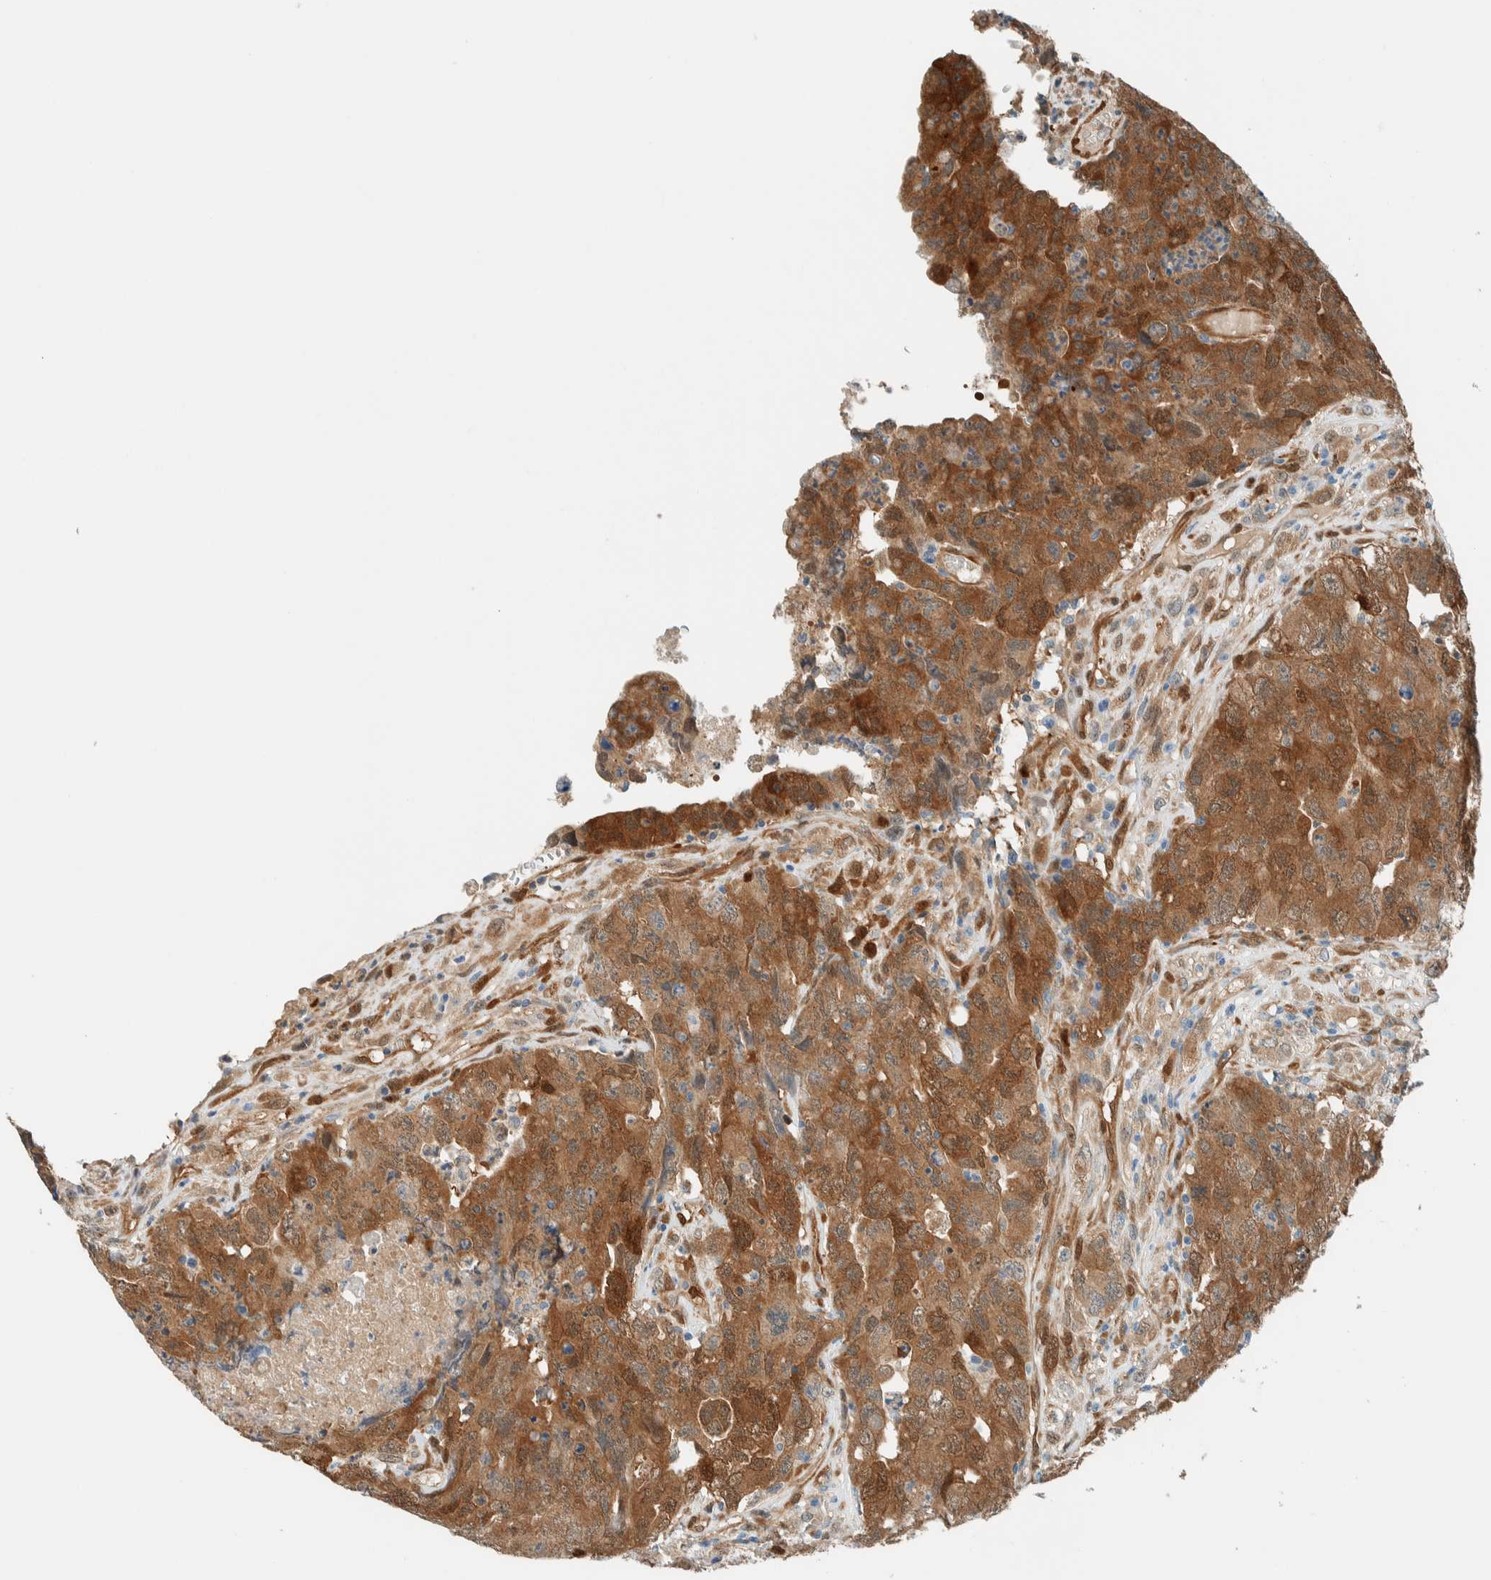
{"staining": {"intensity": "strong", "quantity": ">75%", "location": "cytoplasmic/membranous"}, "tissue": "testis cancer", "cell_type": "Tumor cells", "image_type": "cancer", "snomed": [{"axis": "morphology", "description": "Carcinoma, Embryonal, NOS"}, {"axis": "topography", "description": "Testis"}], "caption": "Immunohistochemical staining of human embryonal carcinoma (testis) shows high levels of strong cytoplasmic/membranous protein staining in approximately >75% of tumor cells.", "gene": "NXN", "patient": {"sex": "male", "age": 32}}